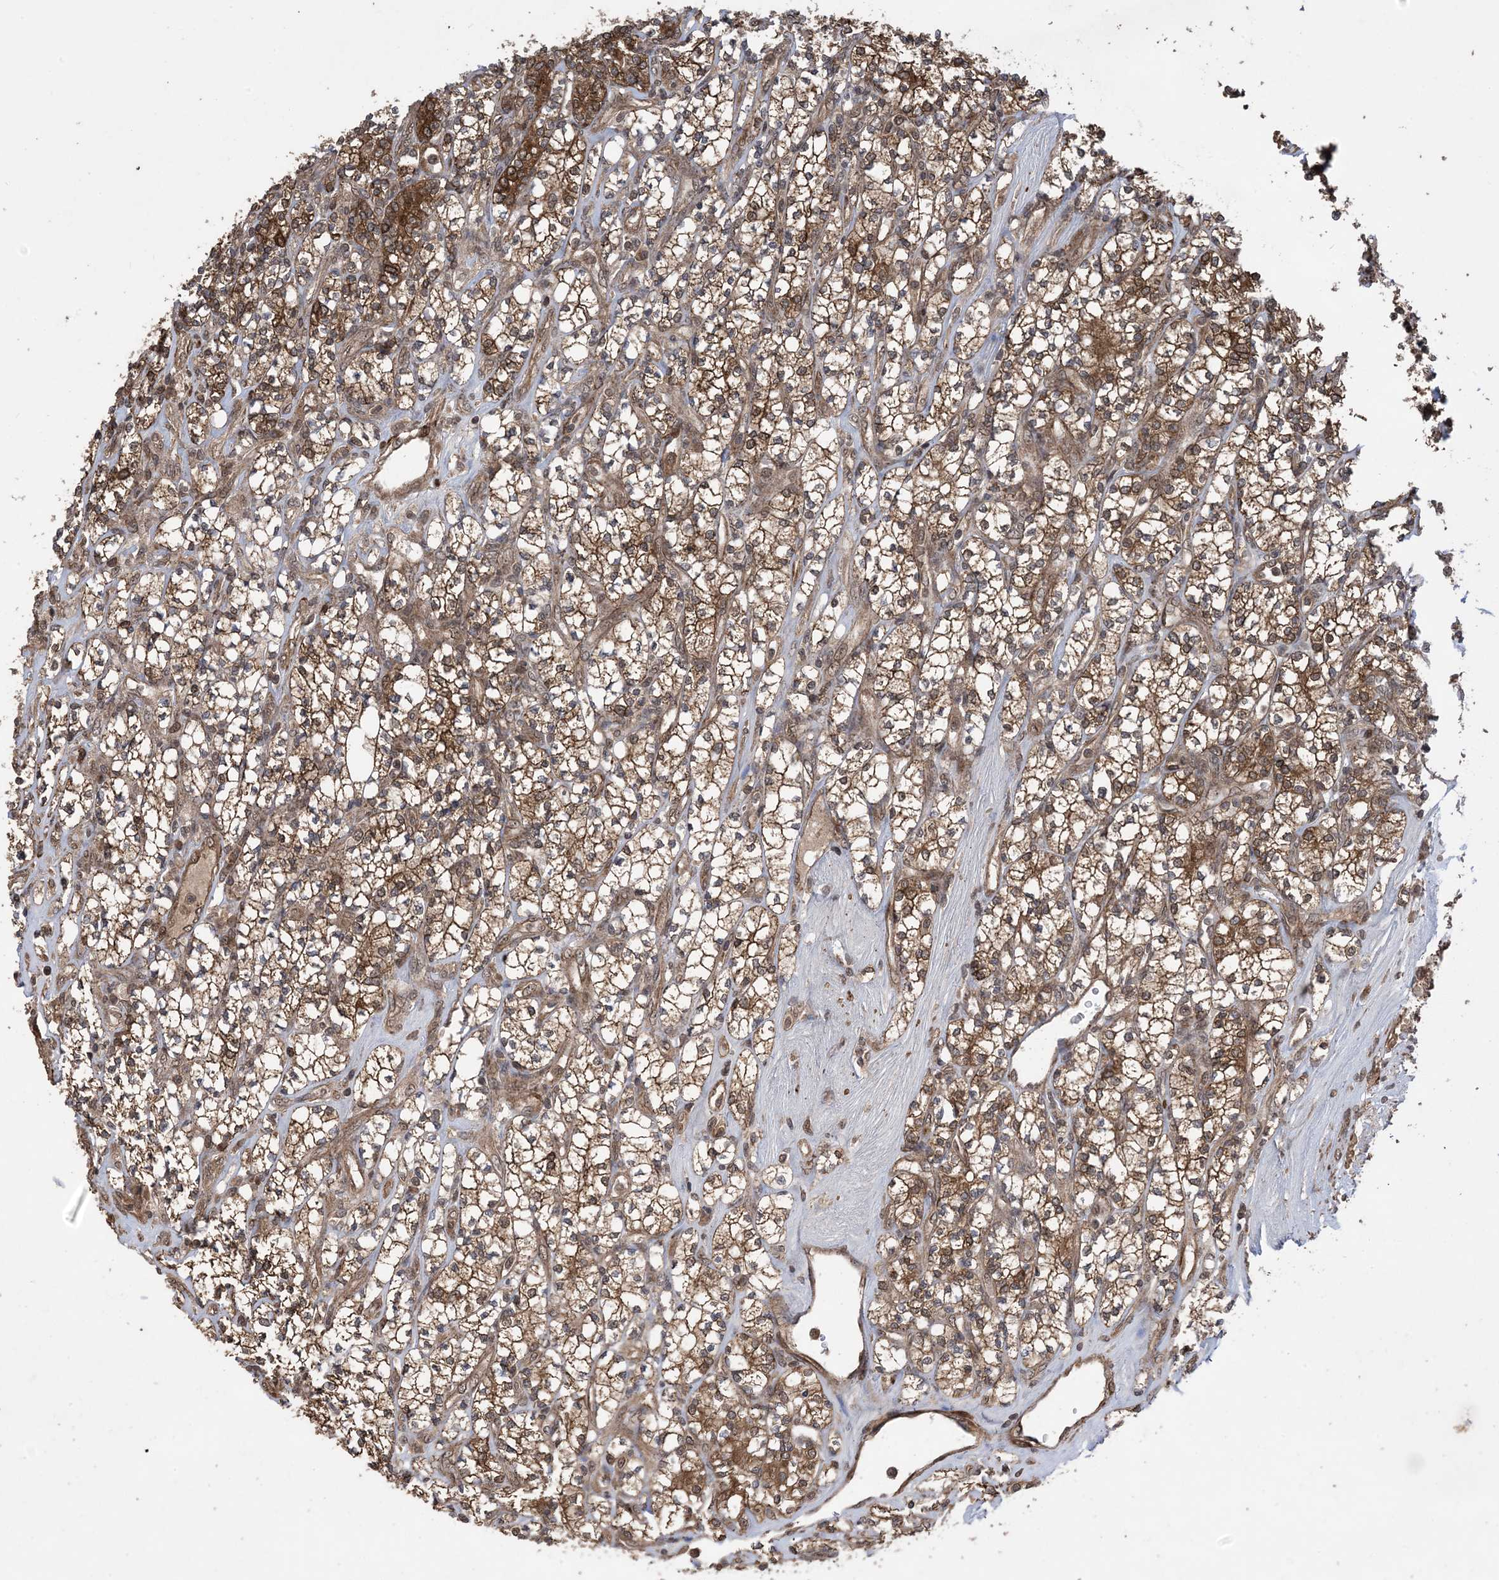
{"staining": {"intensity": "moderate", "quantity": ">75%", "location": "cytoplasmic/membranous"}, "tissue": "renal cancer", "cell_type": "Tumor cells", "image_type": "cancer", "snomed": [{"axis": "morphology", "description": "Adenocarcinoma, NOS"}, {"axis": "topography", "description": "Kidney"}], "caption": "A brown stain highlights moderate cytoplasmic/membranous staining of a protein in adenocarcinoma (renal) tumor cells. (DAB (3,3'-diaminobenzidine) IHC with brightfield microscopy, high magnification).", "gene": "ZNF511", "patient": {"sex": "male", "age": 77}}